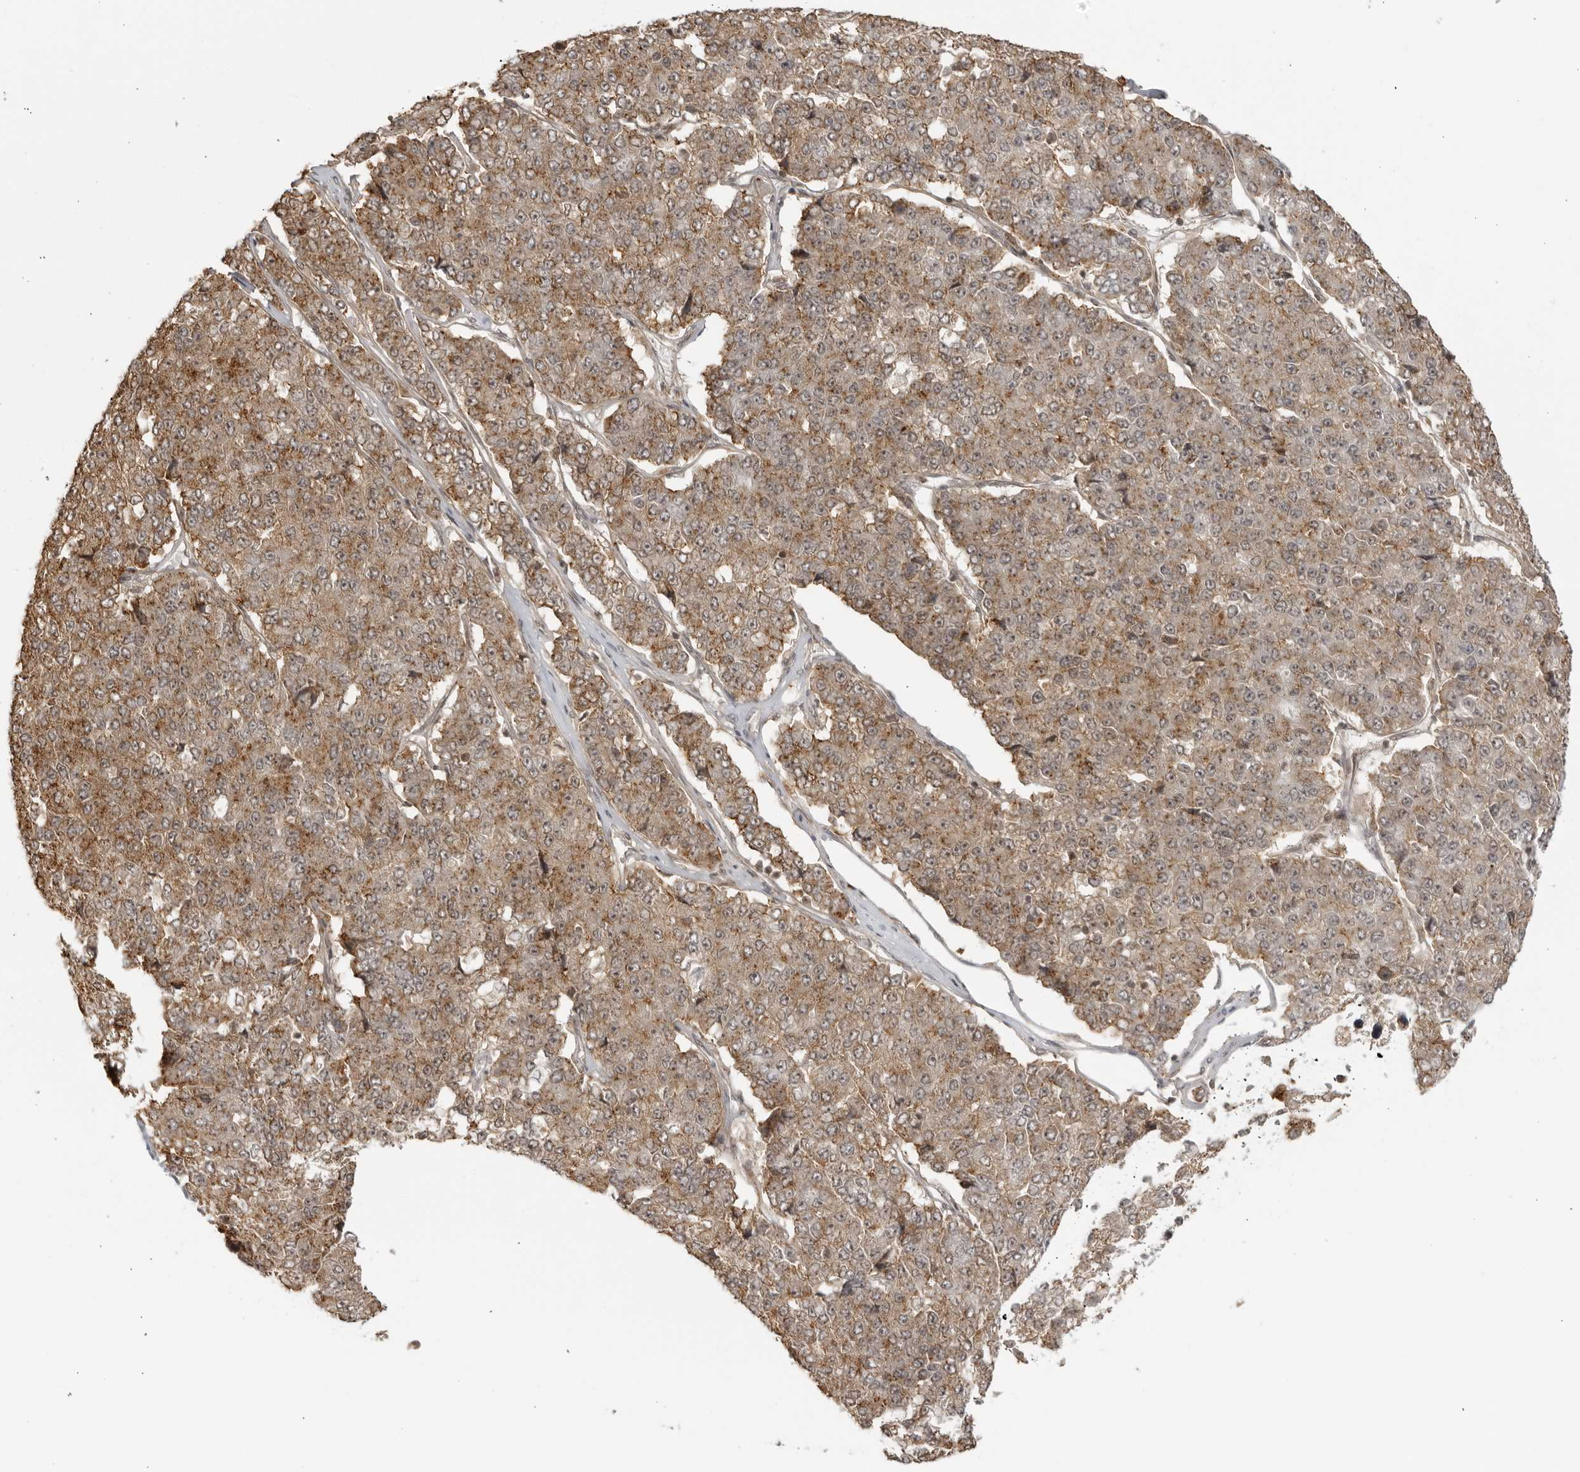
{"staining": {"intensity": "moderate", "quantity": ">75%", "location": "cytoplasmic/membranous"}, "tissue": "pancreatic cancer", "cell_type": "Tumor cells", "image_type": "cancer", "snomed": [{"axis": "morphology", "description": "Adenocarcinoma, NOS"}, {"axis": "topography", "description": "Pancreas"}], "caption": "A high-resolution image shows IHC staining of pancreatic cancer, which demonstrates moderate cytoplasmic/membranous positivity in about >75% of tumor cells.", "gene": "TCF21", "patient": {"sex": "male", "age": 50}}